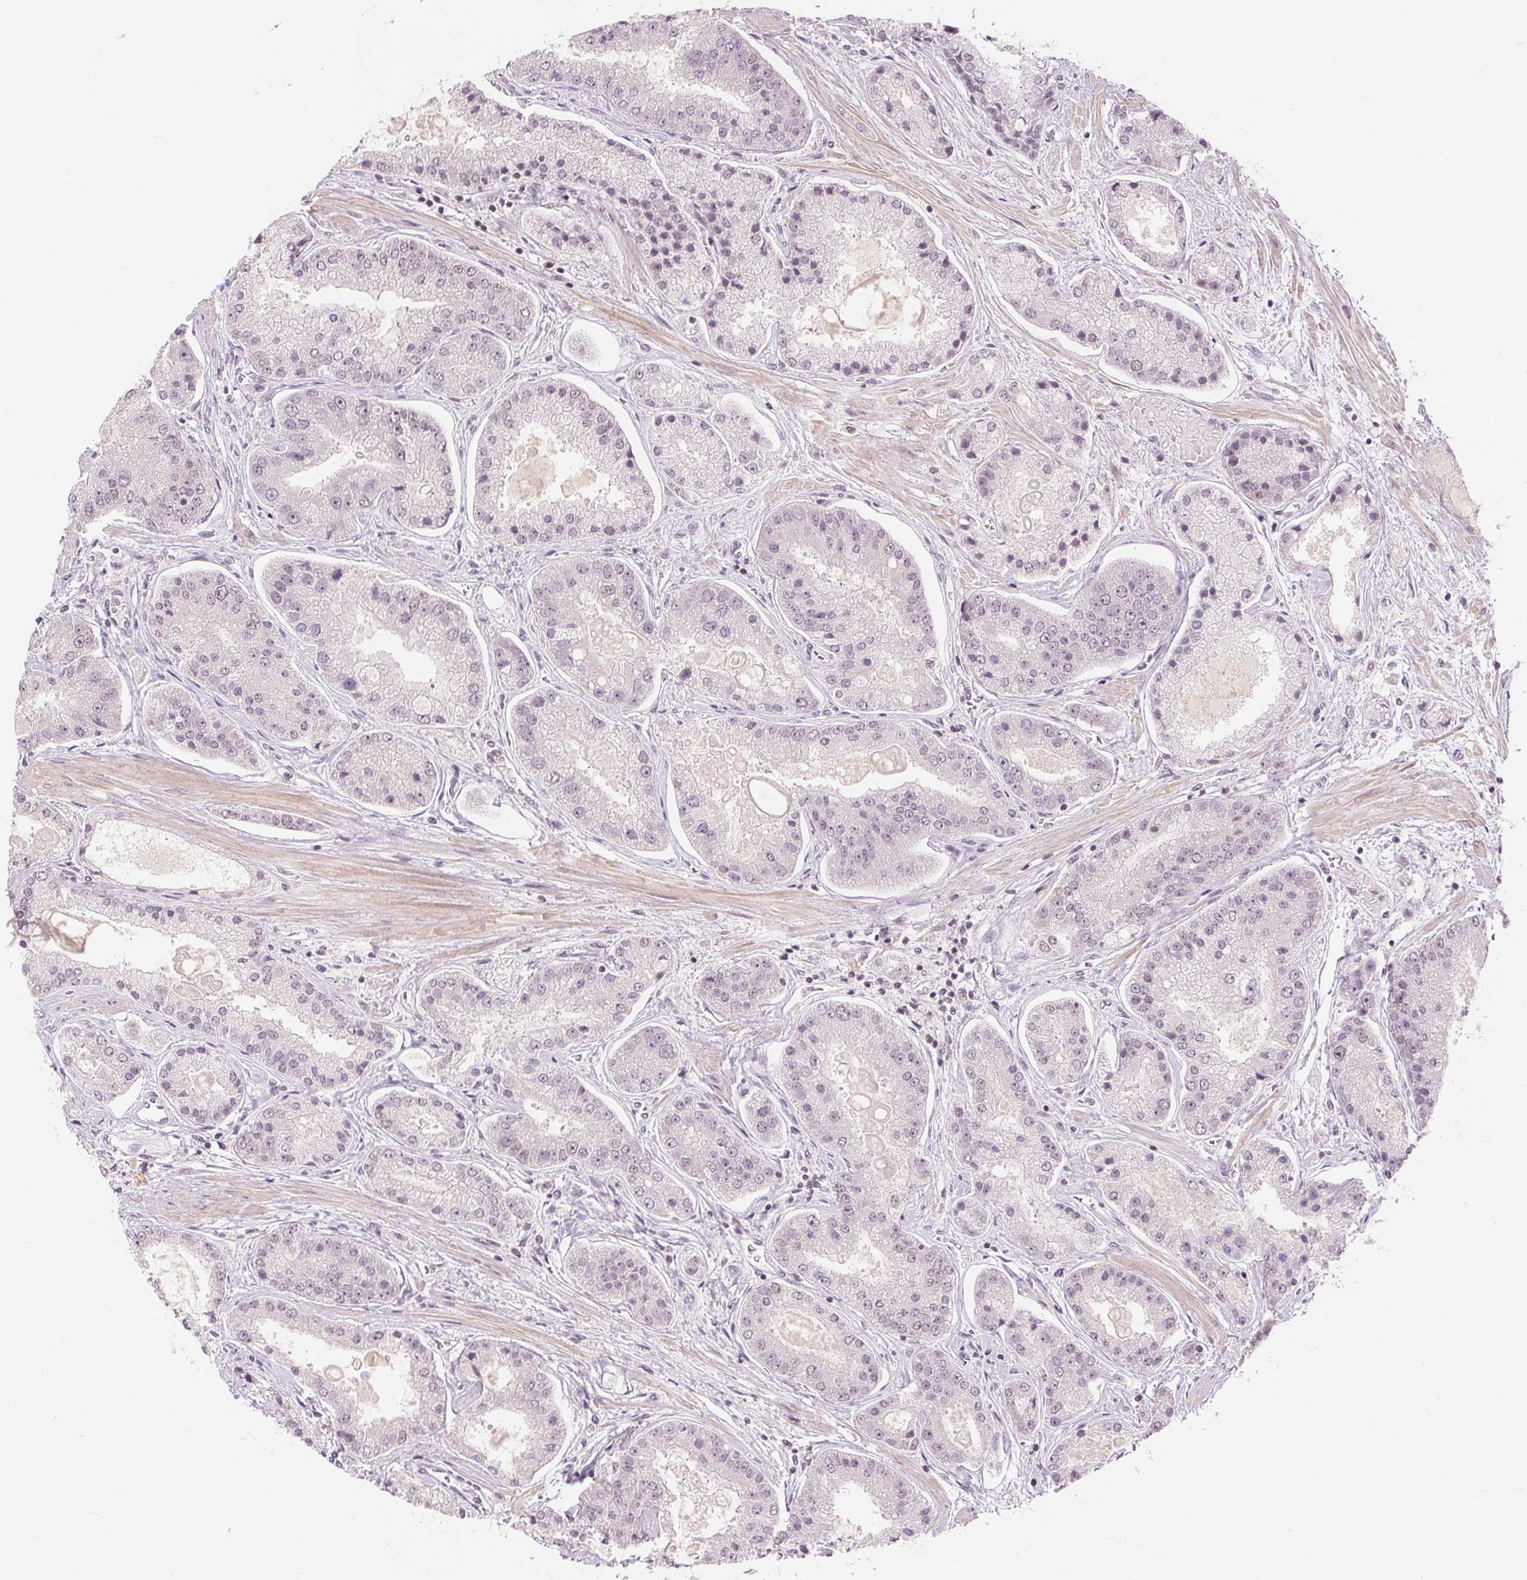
{"staining": {"intensity": "negative", "quantity": "none", "location": "none"}, "tissue": "prostate cancer", "cell_type": "Tumor cells", "image_type": "cancer", "snomed": [{"axis": "morphology", "description": "Adenocarcinoma, High grade"}, {"axis": "topography", "description": "Prostate"}], "caption": "This histopathology image is of prostate cancer (high-grade adenocarcinoma) stained with immunohistochemistry to label a protein in brown with the nuclei are counter-stained blue. There is no expression in tumor cells.", "gene": "DEK", "patient": {"sex": "male", "age": 67}}